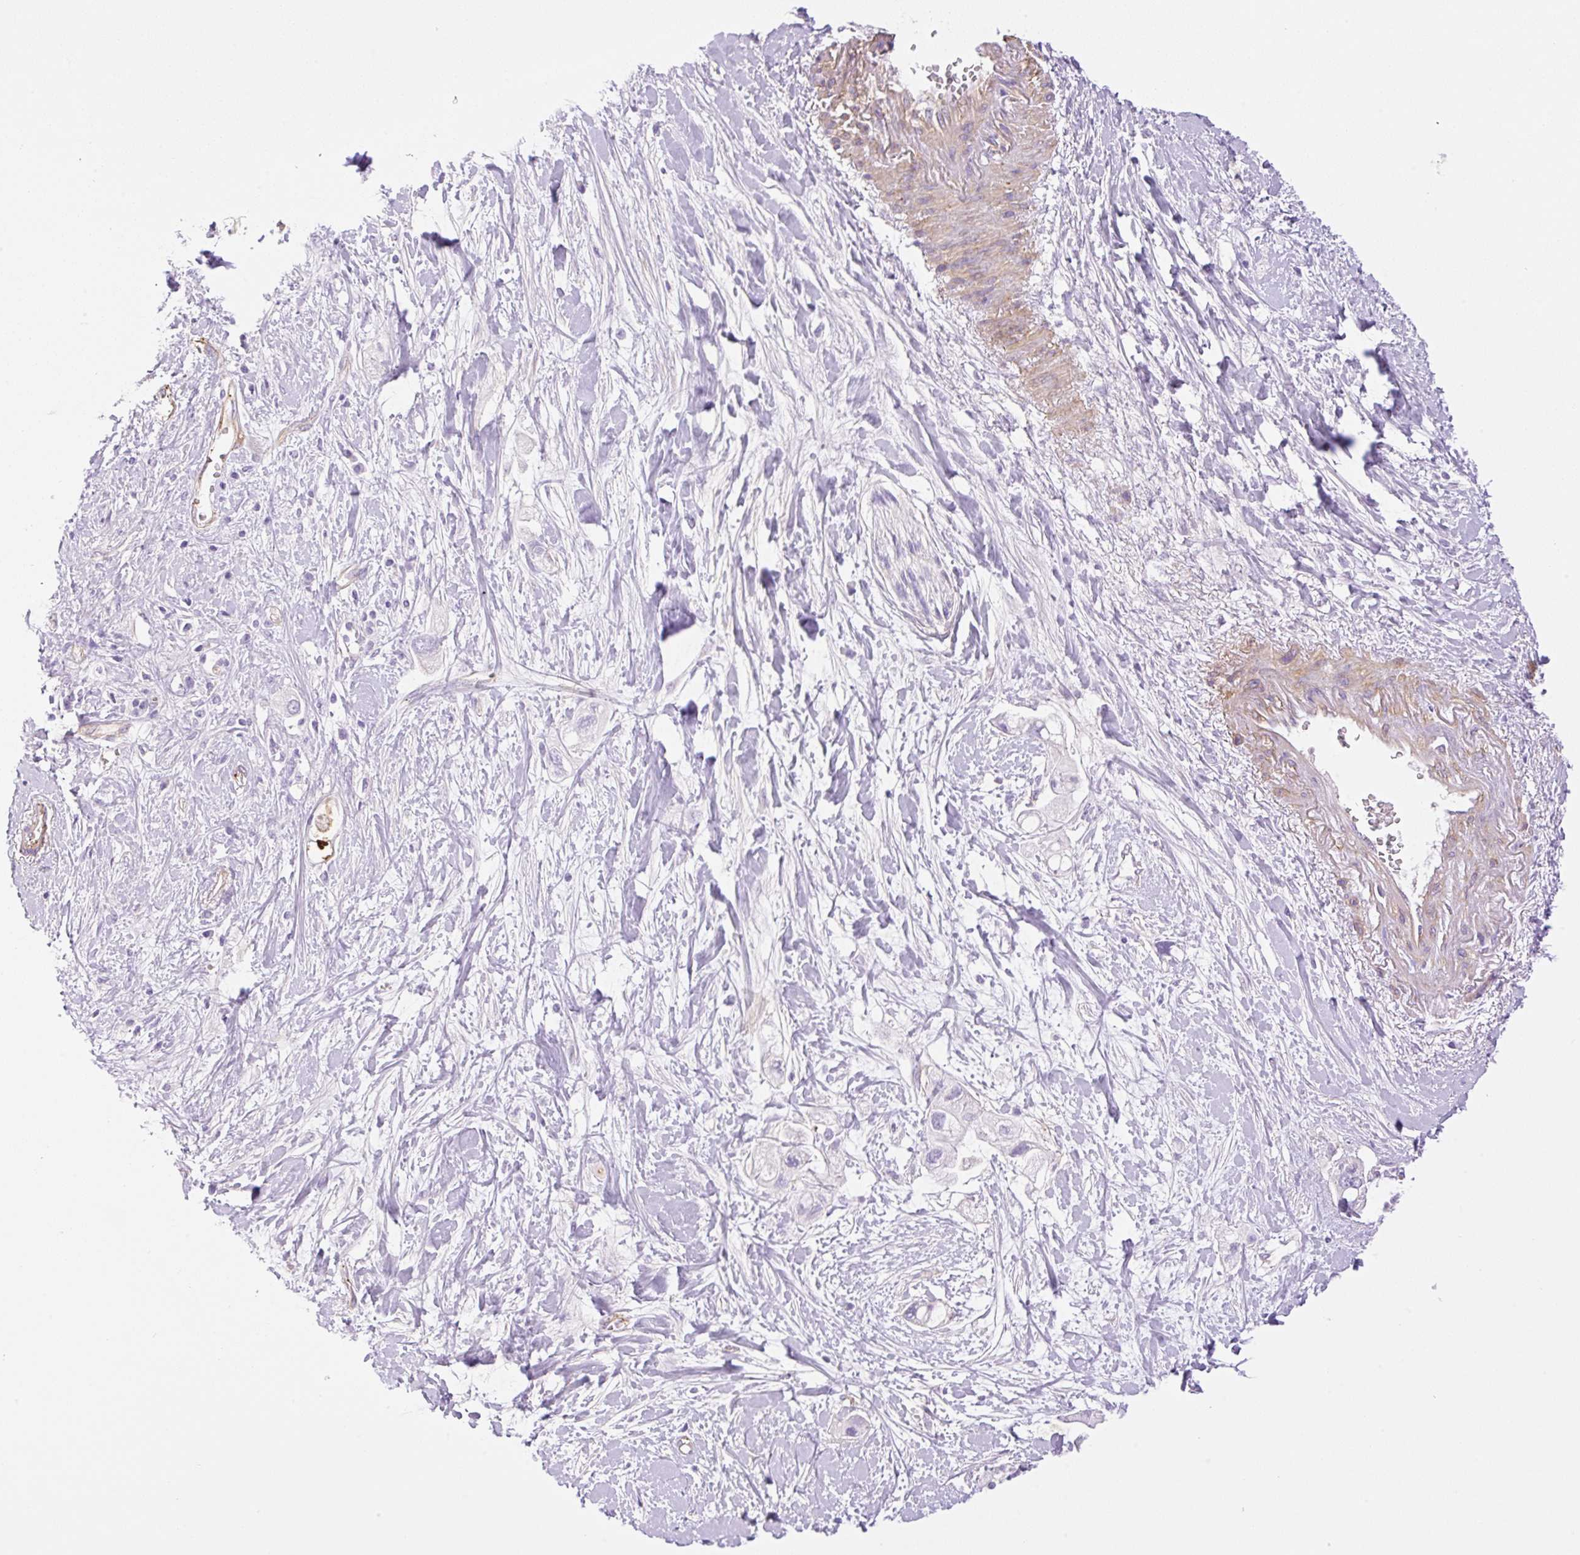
{"staining": {"intensity": "negative", "quantity": "none", "location": "none"}, "tissue": "pancreatic cancer", "cell_type": "Tumor cells", "image_type": "cancer", "snomed": [{"axis": "morphology", "description": "Adenocarcinoma, NOS"}, {"axis": "topography", "description": "Pancreas"}], "caption": "A photomicrograph of pancreatic cancer stained for a protein exhibits no brown staining in tumor cells. Brightfield microscopy of immunohistochemistry (IHC) stained with DAB (brown) and hematoxylin (blue), captured at high magnification.", "gene": "EHD3", "patient": {"sex": "female", "age": 56}}